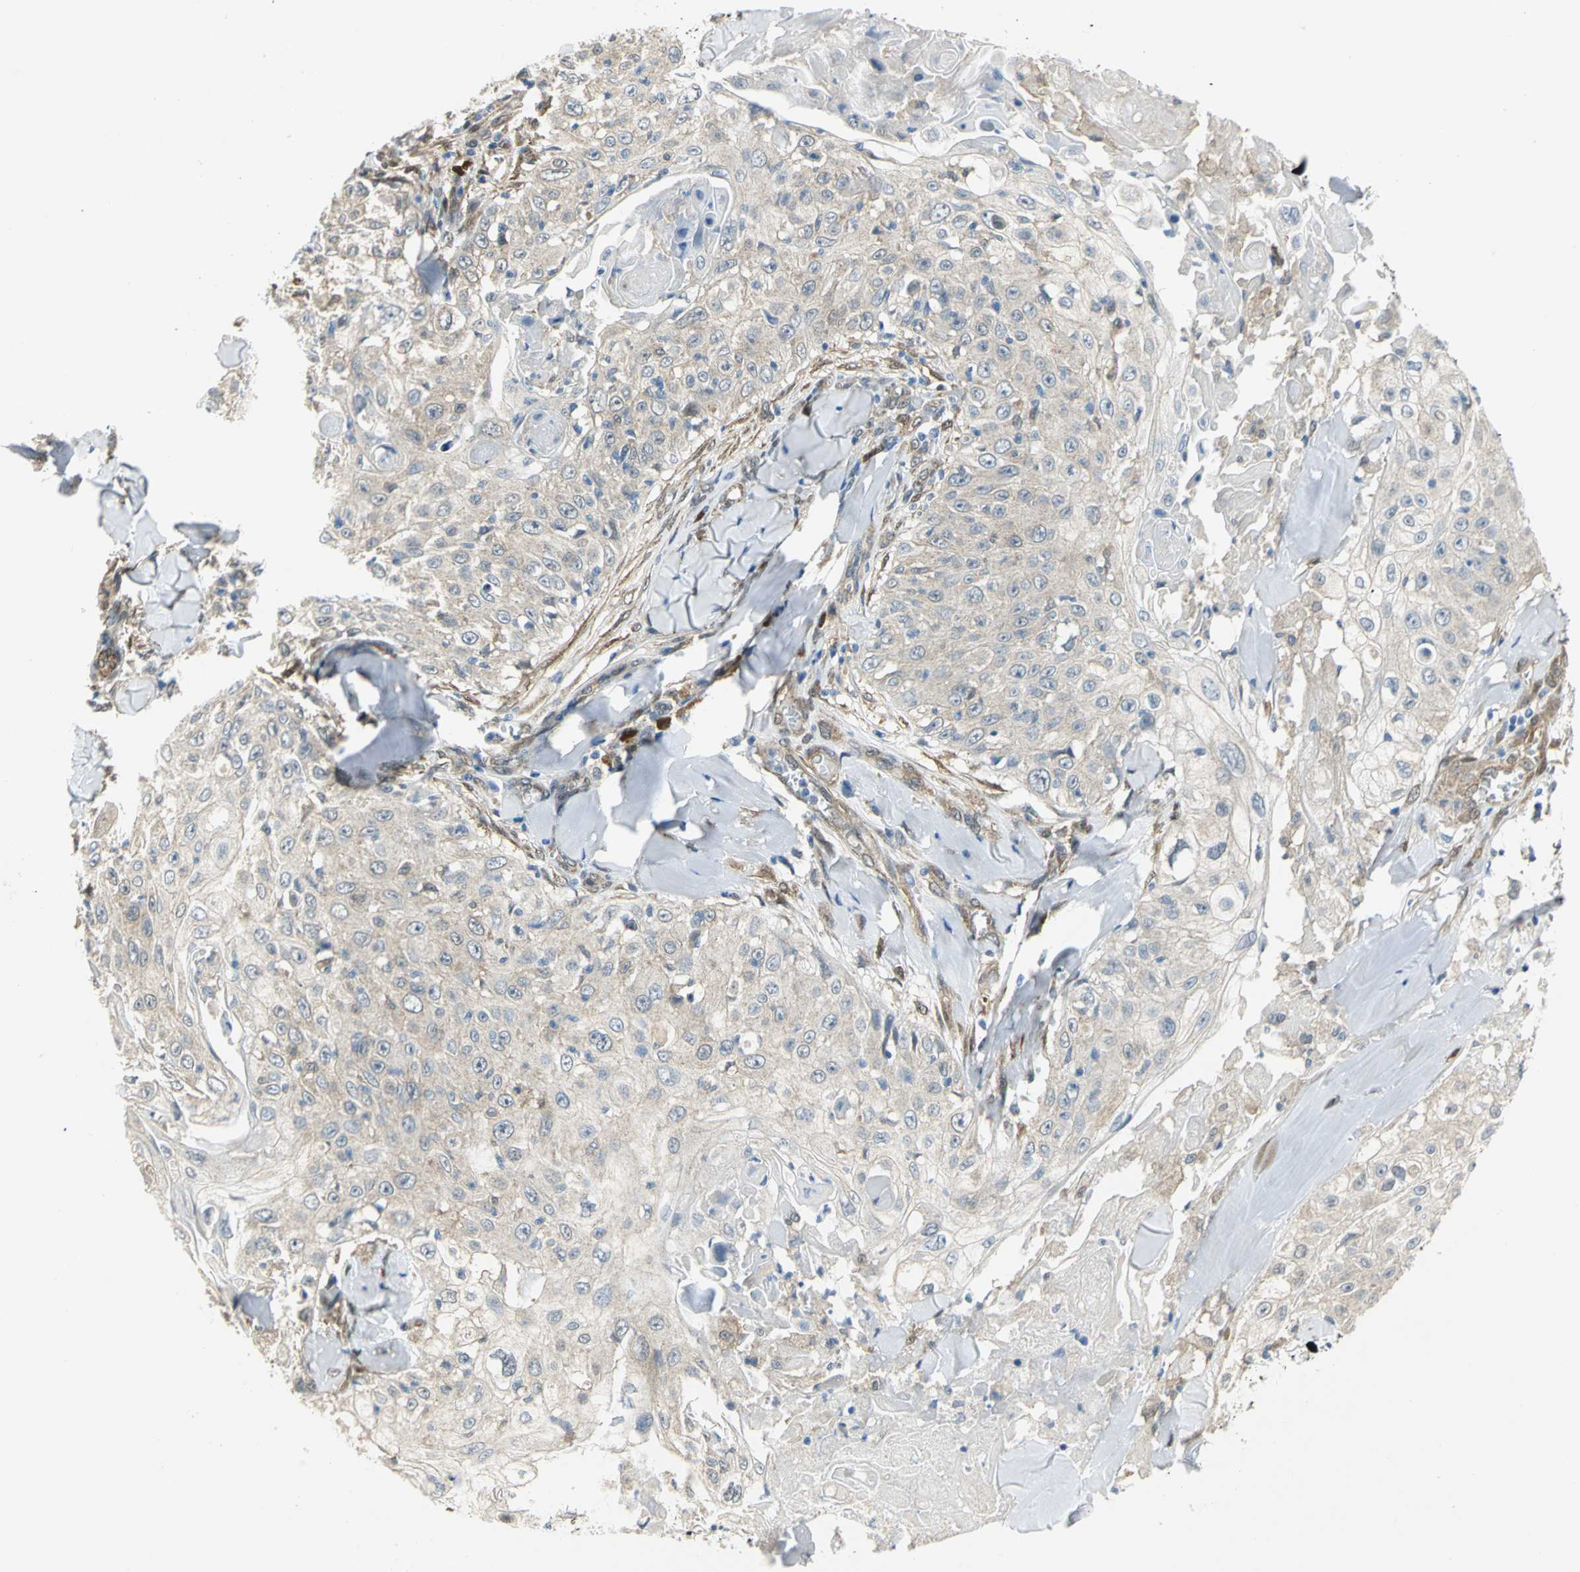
{"staining": {"intensity": "weak", "quantity": "<25%", "location": "cytoplasmic/membranous"}, "tissue": "skin cancer", "cell_type": "Tumor cells", "image_type": "cancer", "snomed": [{"axis": "morphology", "description": "Squamous cell carcinoma, NOS"}, {"axis": "topography", "description": "Skin"}], "caption": "DAB immunohistochemical staining of human skin cancer reveals no significant staining in tumor cells.", "gene": "PGM3", "patient": {"sex": "male", "age": 86}}